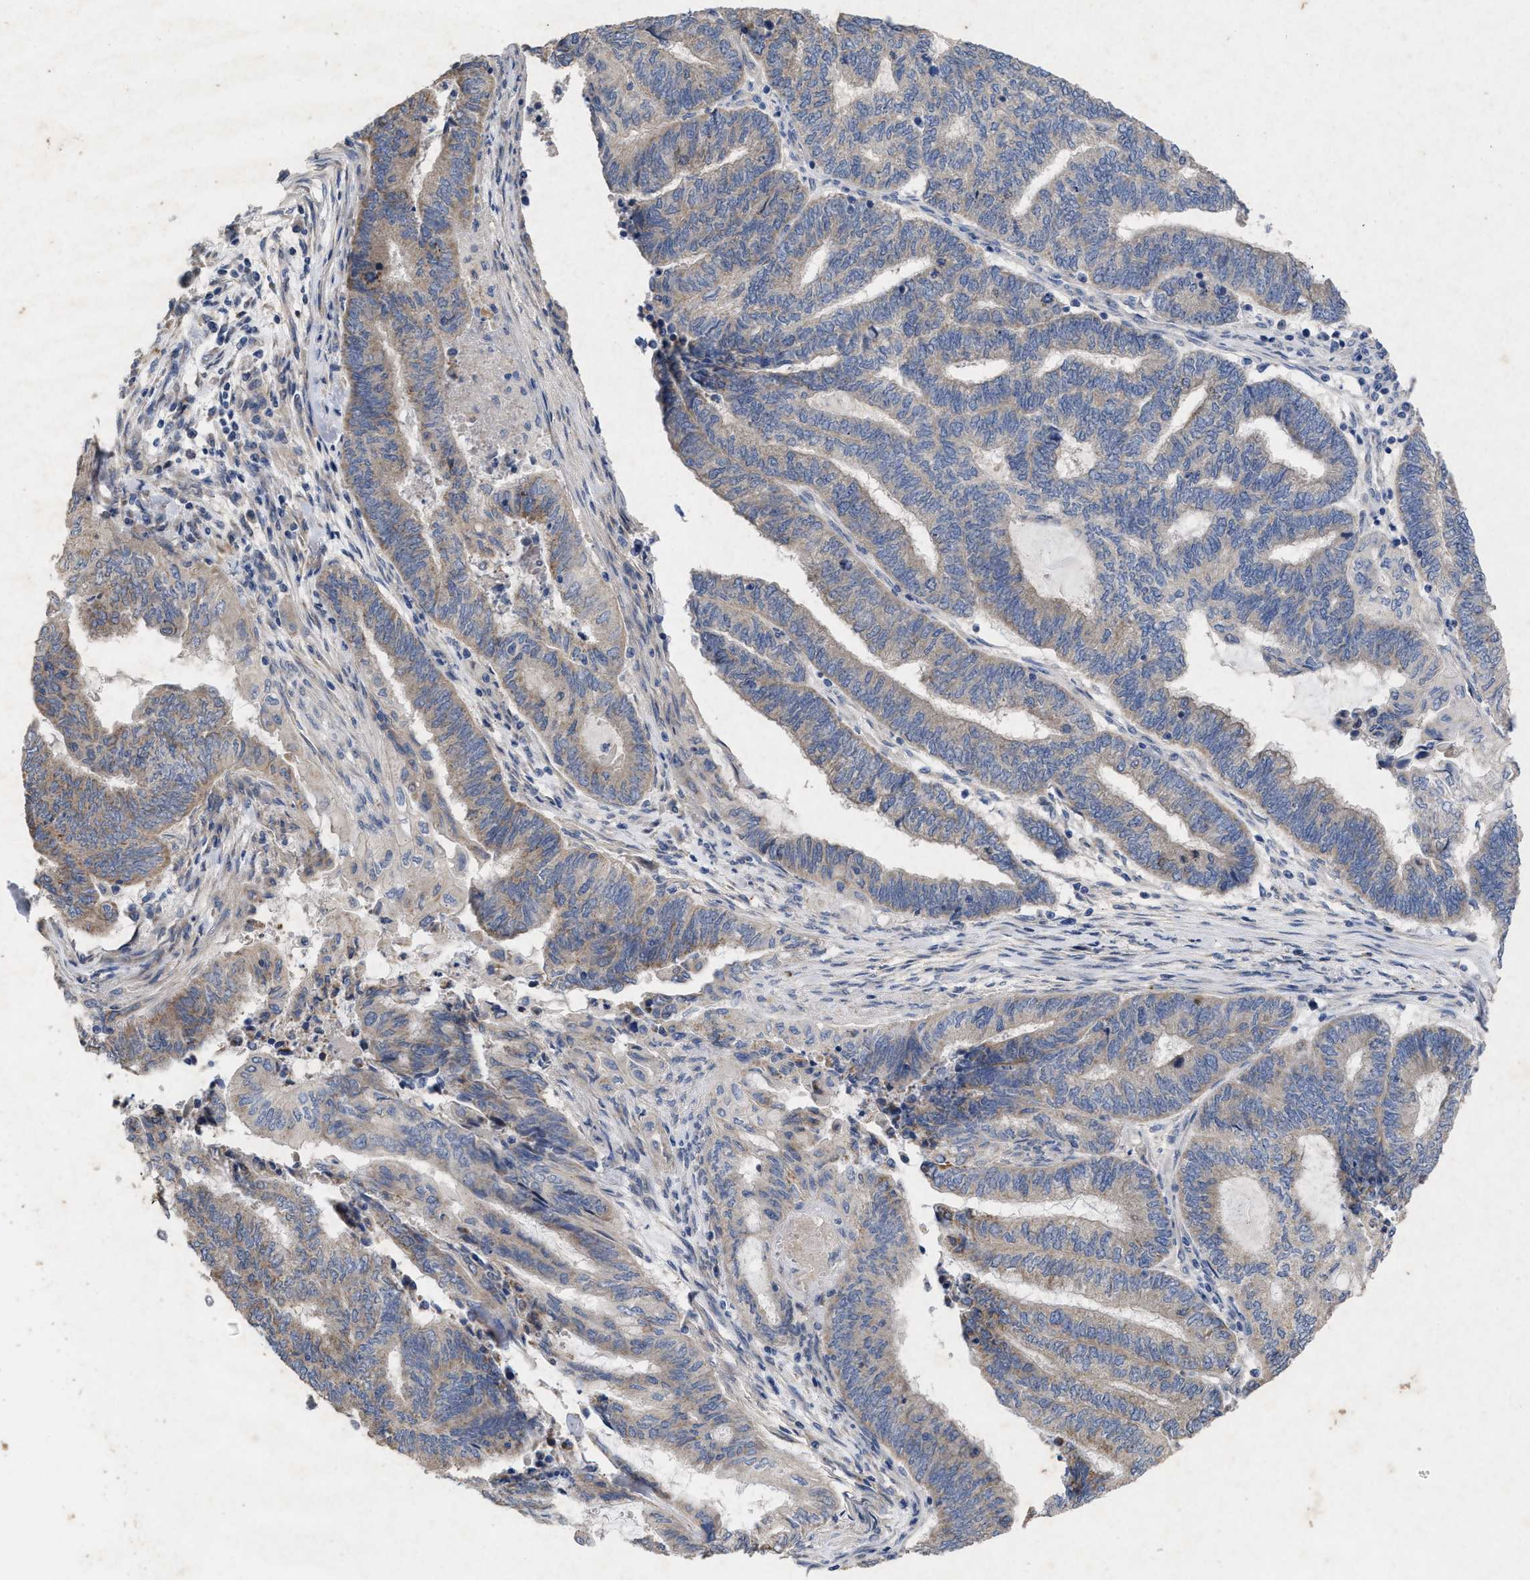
{"staining": {"intensity": "moderate", "quantity": ">75%", "location": "cytoplasmic/membranous"}, "tissue": "endometrial cancer", "cell_type": "Tumor cells", "image_type": "cancer", "snomed": [{"axis": "morphology", "description": "Adenocarcinoma, NOS"}, {"axis": "topography", "description": "Uterus"}, {"axis": "topography", "description": "Endometrium"}], "caption": "Tumor cells reveal moderate cytoplasmic/membranous positivity in approximately >75% of cells in endometrial cancer (adenocarcinoma). The staining was performed using DAB, with brown indicating positive protein expression. Nuclei are stained blue with hematoxylin.", "gene": "VIP", "patient": {"sex": "female", "age": 70}}